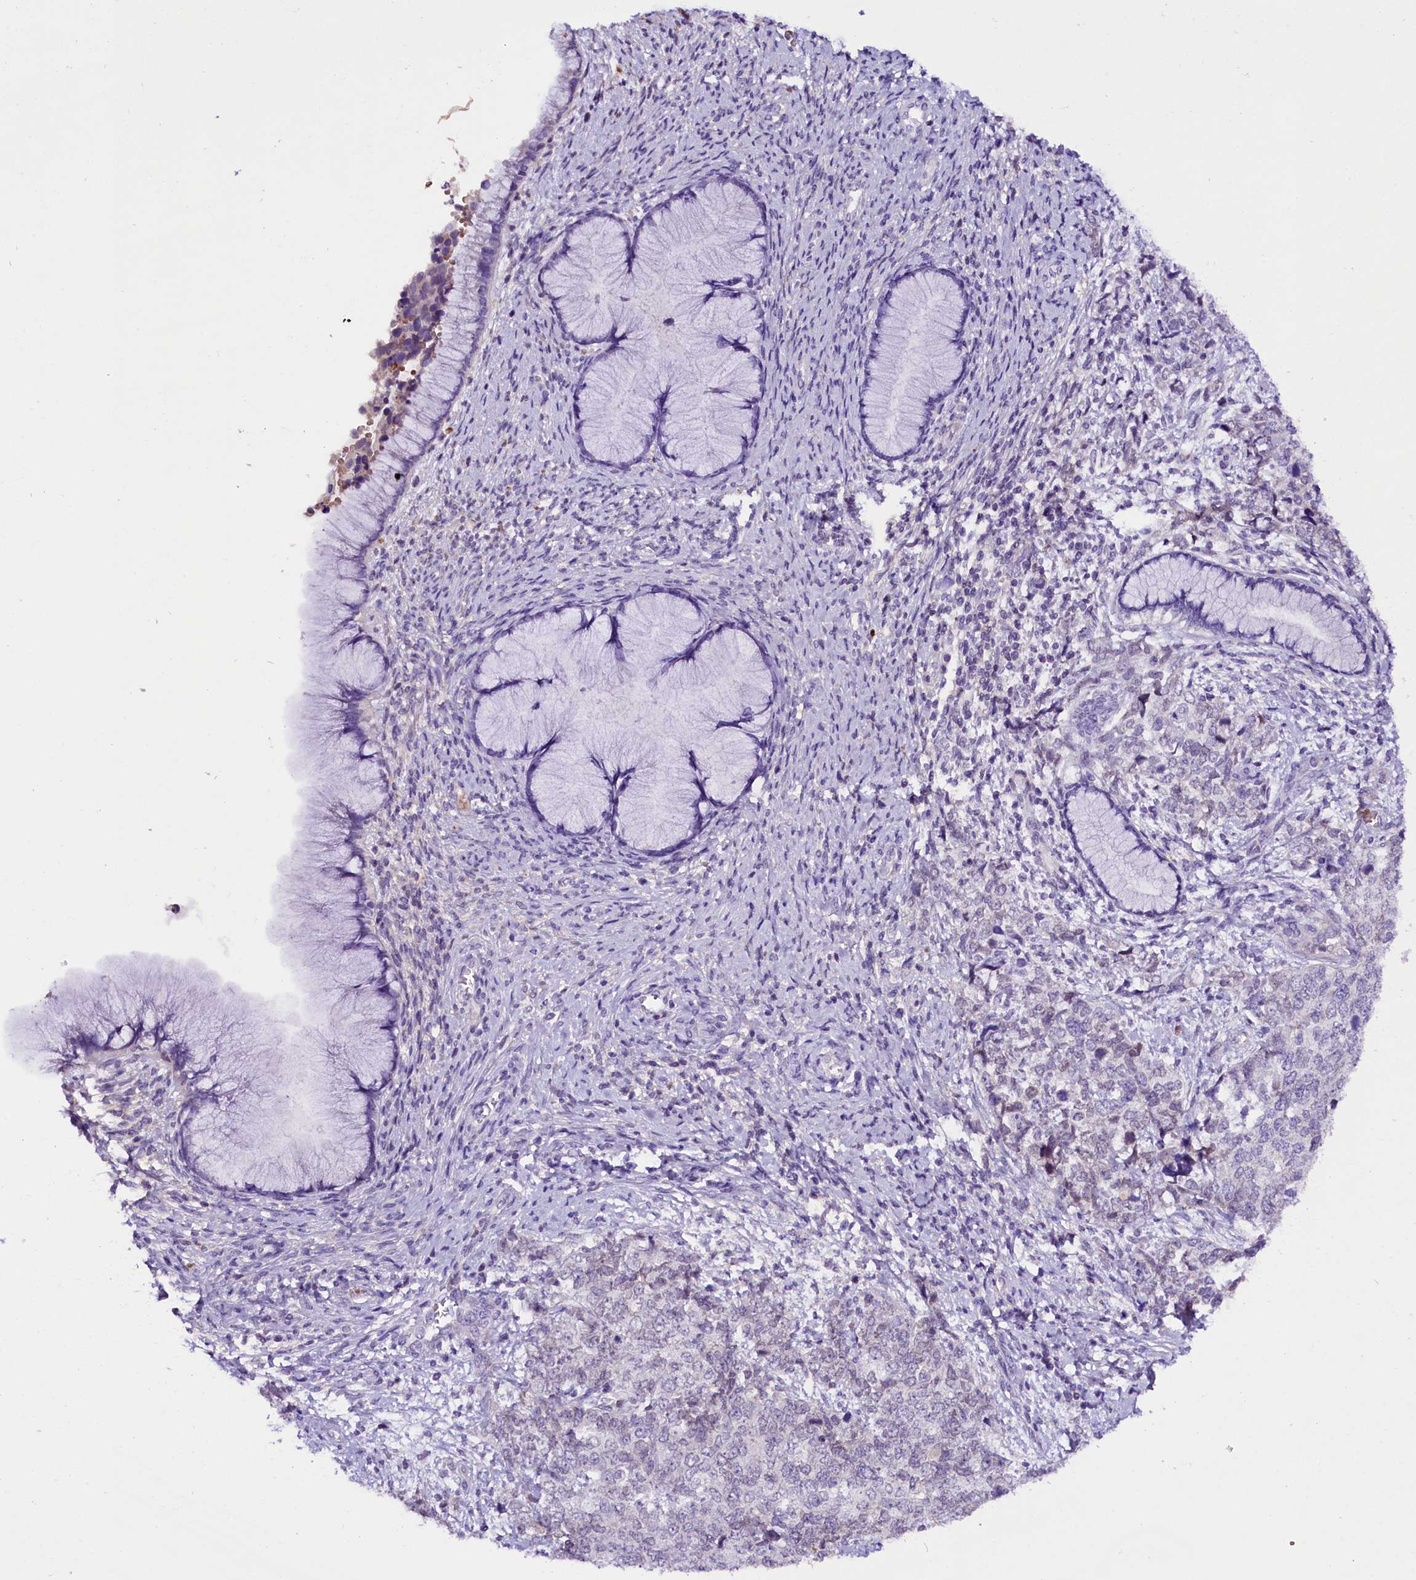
{"staining": {"intensity": "negative", "quantity": "none", "location": "none"}, "tissue": "cervical cancer", "cell_type": "Tumor cells", "image_type": "cancer", "snomed": [{"axis": "morphology", "description": "Squamous cell carcinoma, NOS"}, {"axis": "topography", "description": "Cervix"}], "caption": "Immunohistochemistry (IHC) of human cervical squamous cell carcinoma exhibits no staining in tumor cells. (Brightfield microscopy of DAB immunohistochemistry (IHC) at high magnification).", "gene": "MEX3B", "patient": {"sex": "female", "age": 63}}